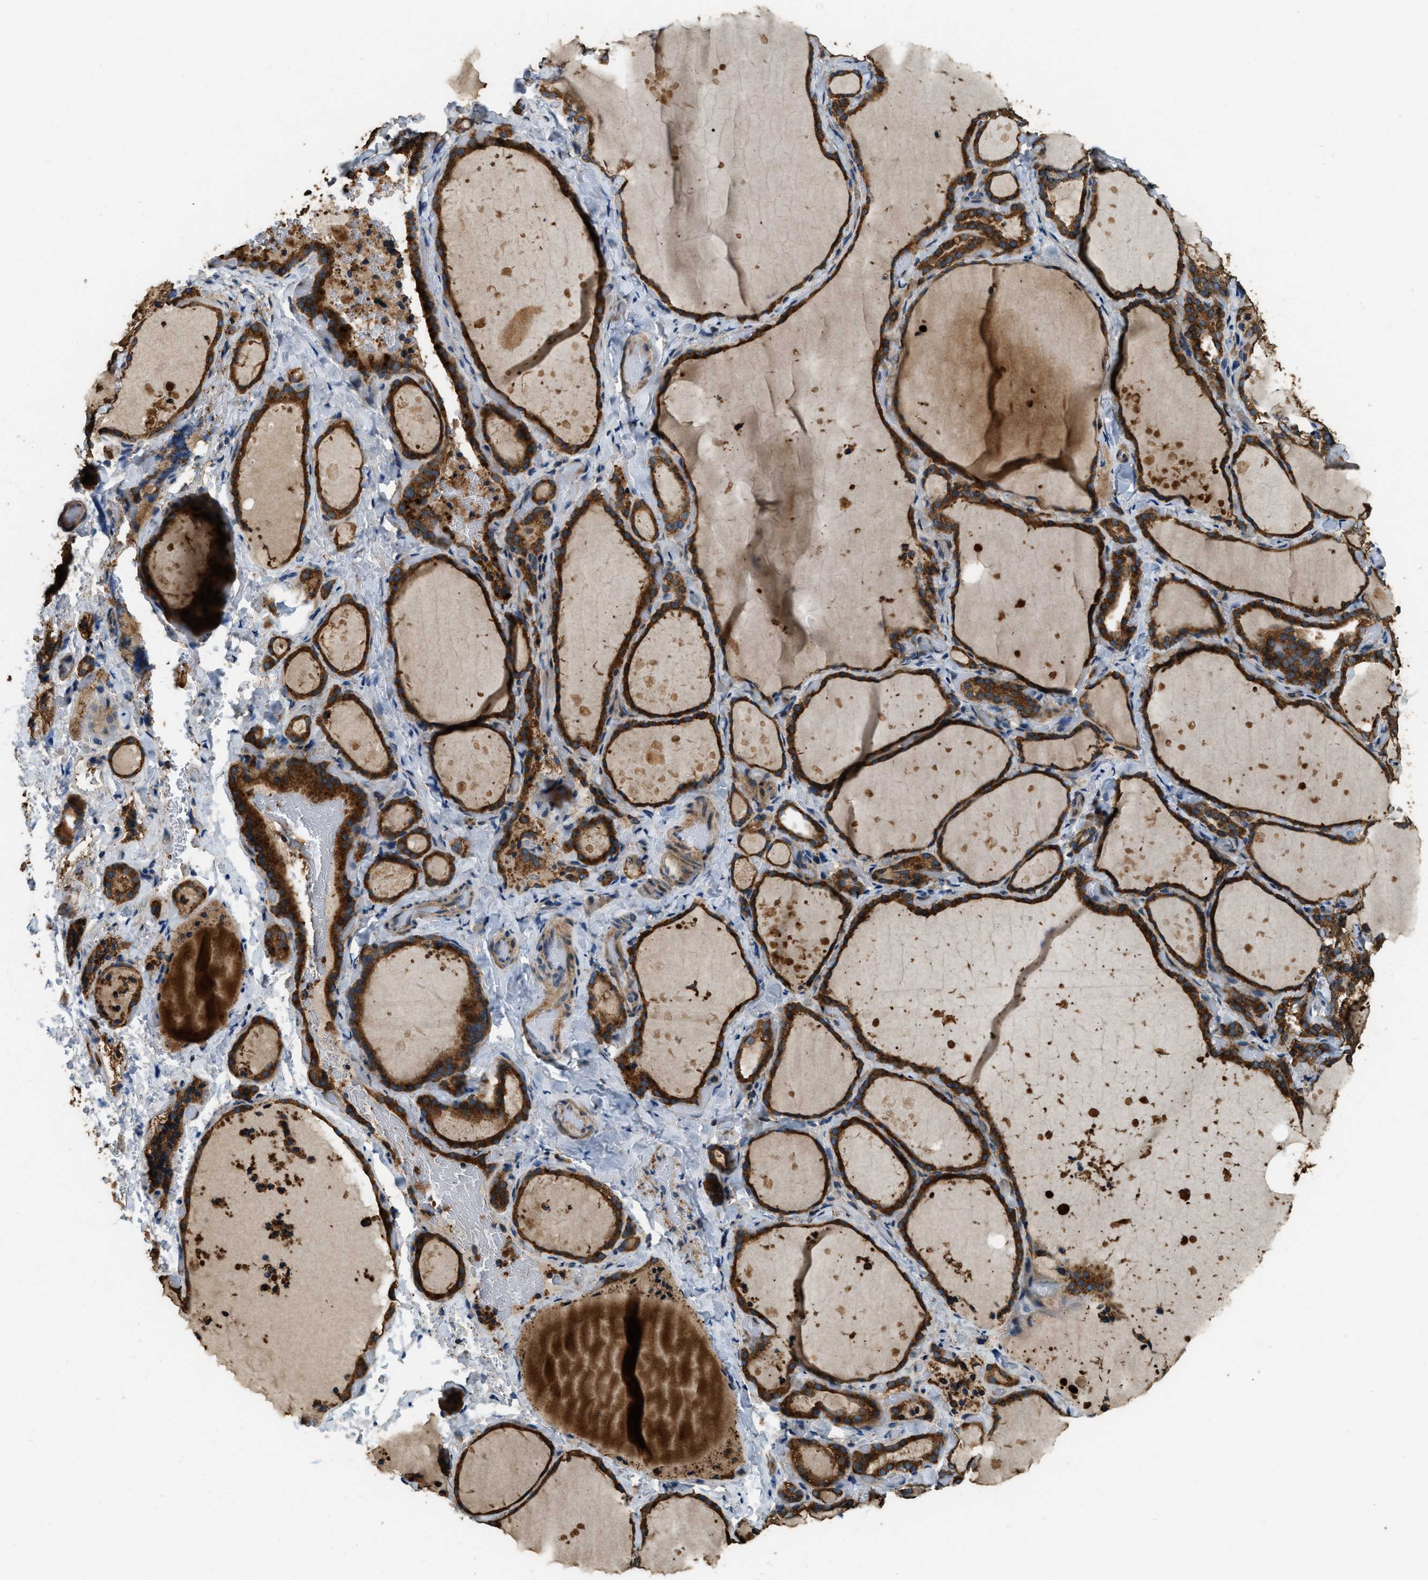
{"staining": {"intensity": "strong", "quantity": ">75%", "location": "cytoplasmic/membranous"}, "tissue": "thyroid gland", "cell_type": "Glandular cells", "image_type": "normal", "snomed": [{"axis": "morphology", "description": "Normal tissue, NOS"}, {"axis": "topography", "description": "Thyroid gland"}], "caption": "Immunohistochemistry (DAB) staining of unremarkable thyroid gland reveals strong cytoplasmic/membranous protein staining in about >75% of glandular cells. The protein of interest is shown in brown color, while the nuclei are stained blue.", "gene": "ERGIC1", "patient": {"sex": "female", "age": 44}}